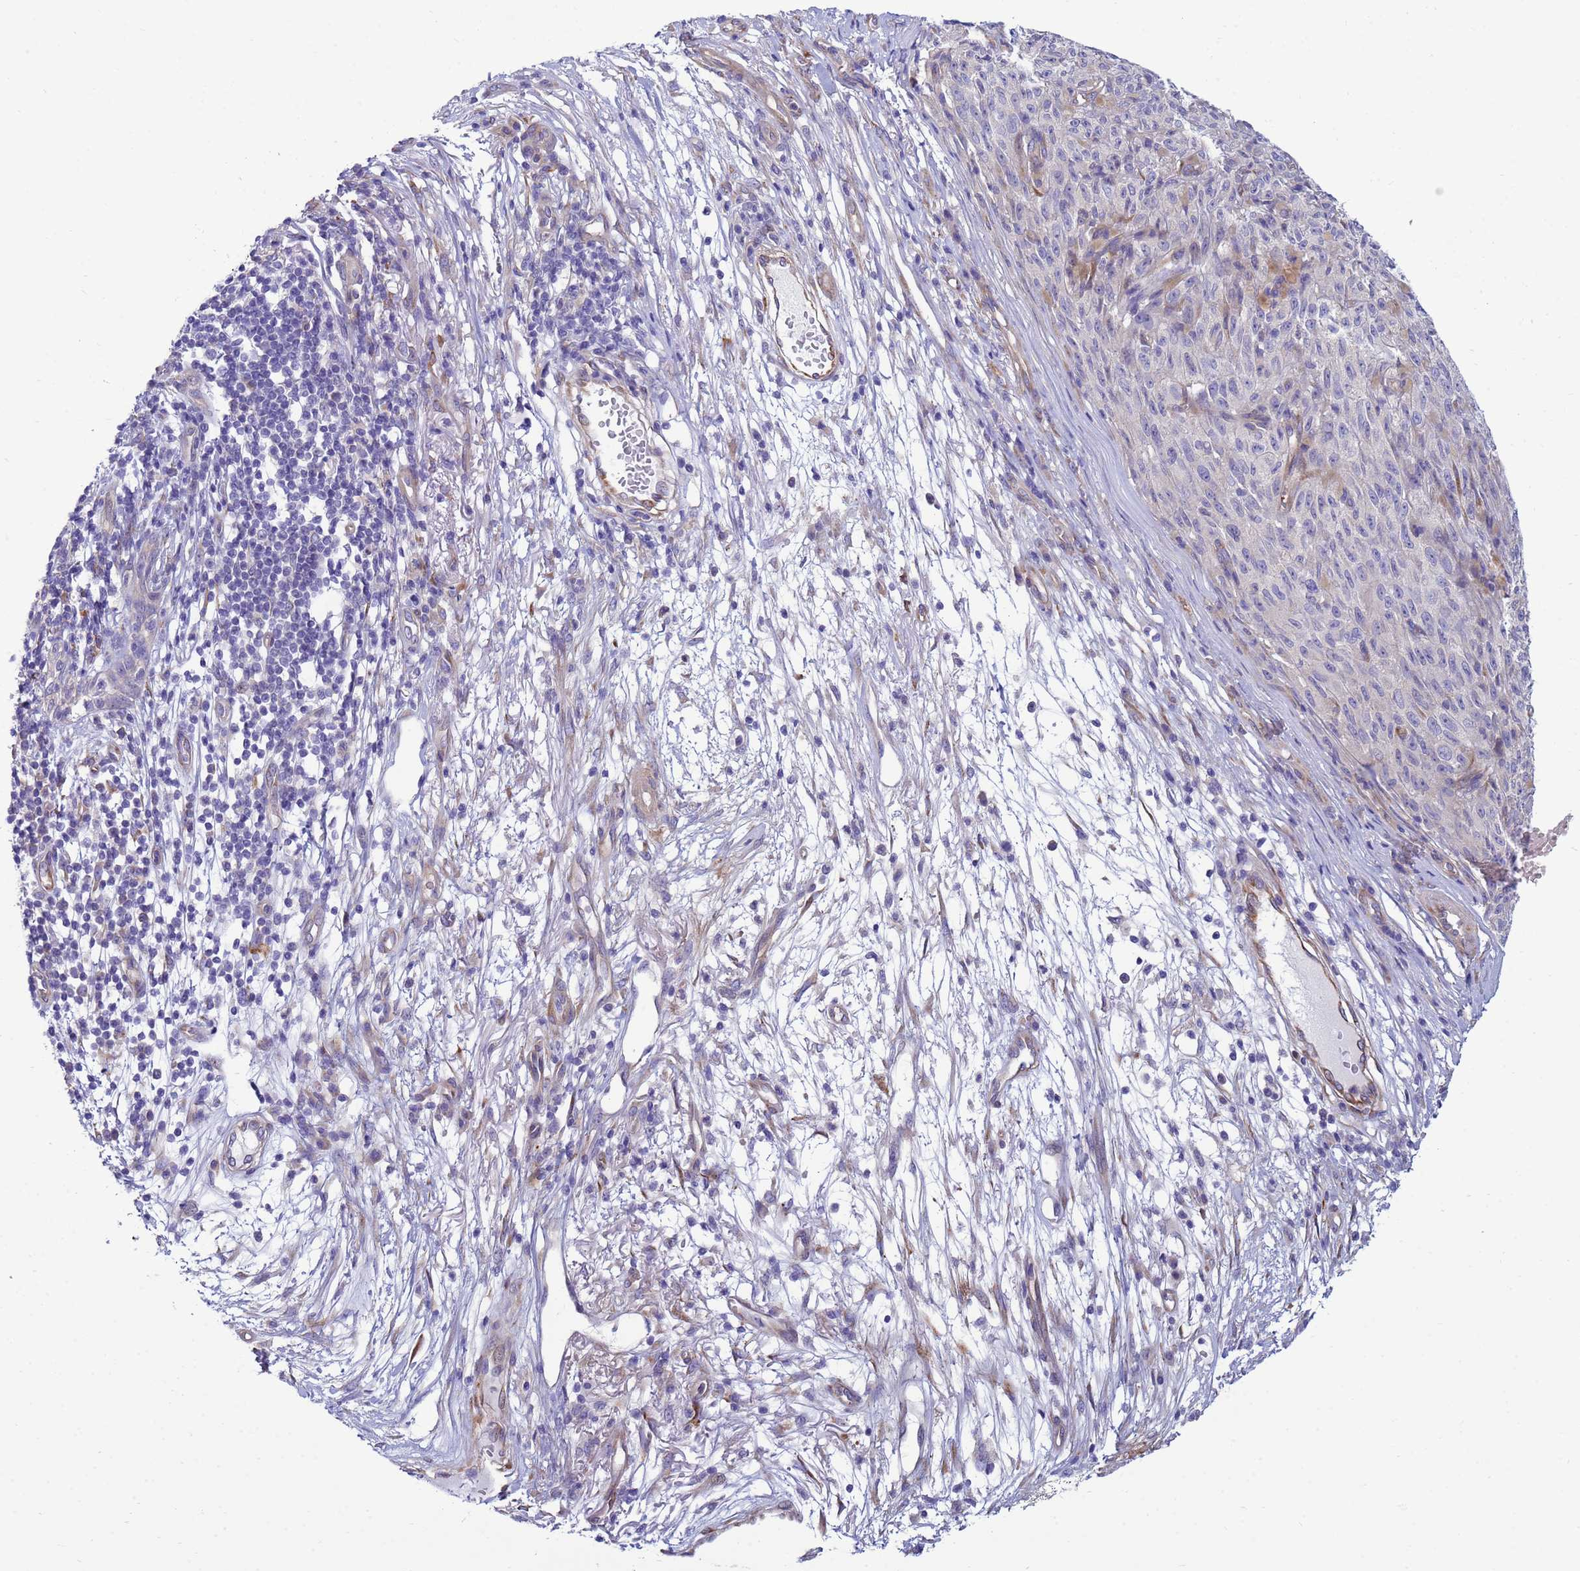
{"staining": {"intensity": "negative", "quantity": "none", "location": "none"}, "tissue": "melanoma", "cell_type": "Tumor cells", "image_type": "cancer", "snomed": [{"axis": "morphology", "description": "Malignant melanoma, NOS"}, {"axis": "topography", "description": "Skin"}], "caption": "Photomicrograph shows no protein staining in tumor cells of melanoma tissue. The staining was performed using DAB to visualize the protein expression in brown, while the nuclei were stained in blue with hematoxylin (Magnification: 20x).", "gene": "TRPC6", "patient": {"sex": "female", "age": 82}}